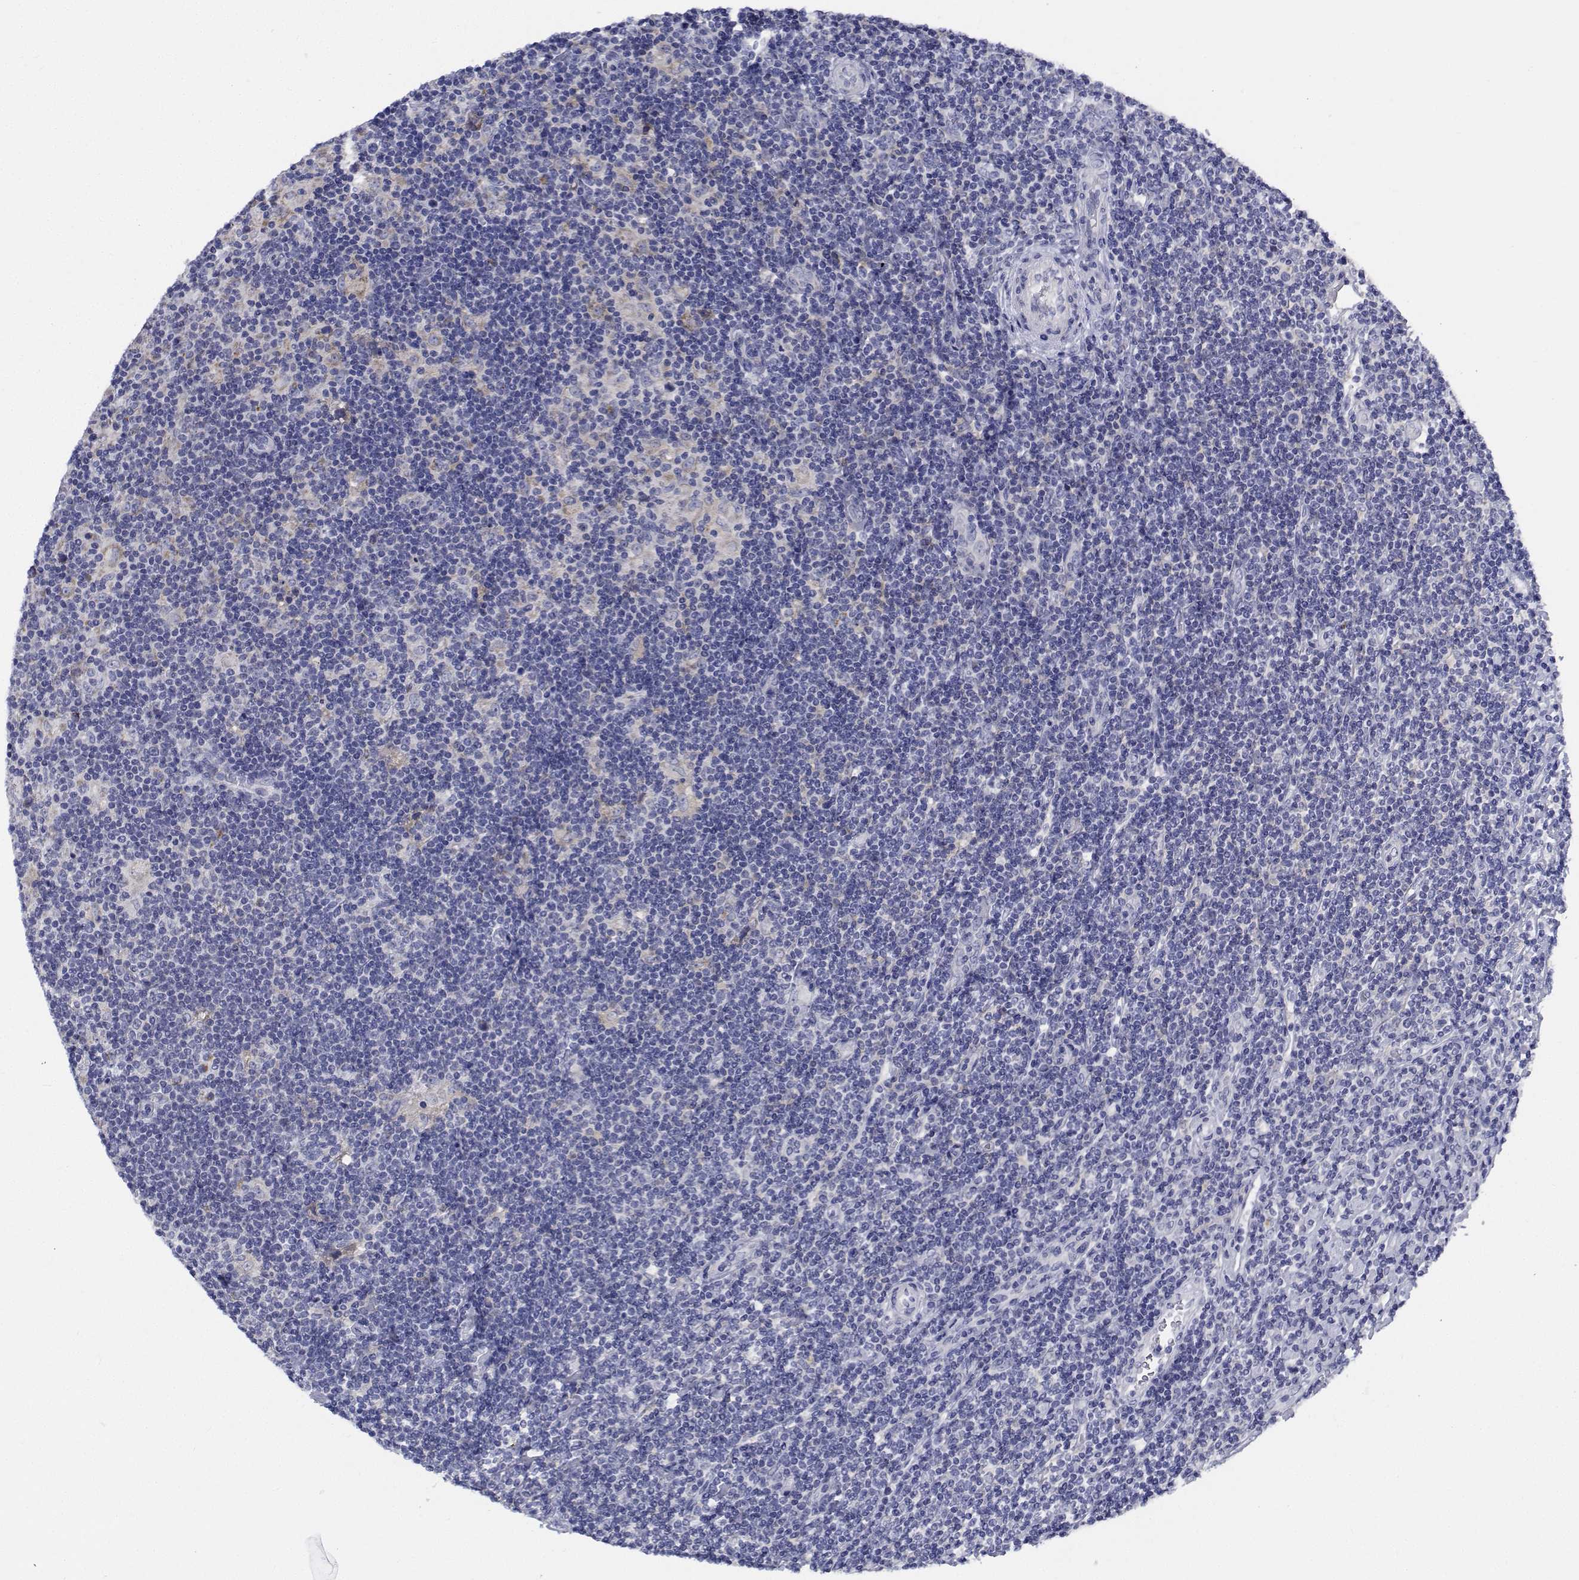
{"staining": {"intensity": "negative", "quantity": "none", "location": "none"}, "tissue": "lymphoma", "cell_type": "Tumor cells", "image_type": "cancer", "snomed": [{"axis": "morphology", "description": "Hodgkin's disease, NOS"}, {"axis": "topography", "description": "Lymph node"}], "caption": "Immunohistochemistry micrograph of neoplastic tissue: human lymphoma stained with DAB reveals no significant protein expression in tumor cells.", "gene": "CDHR3", "patient": {"sex": "male", "age": 40}}